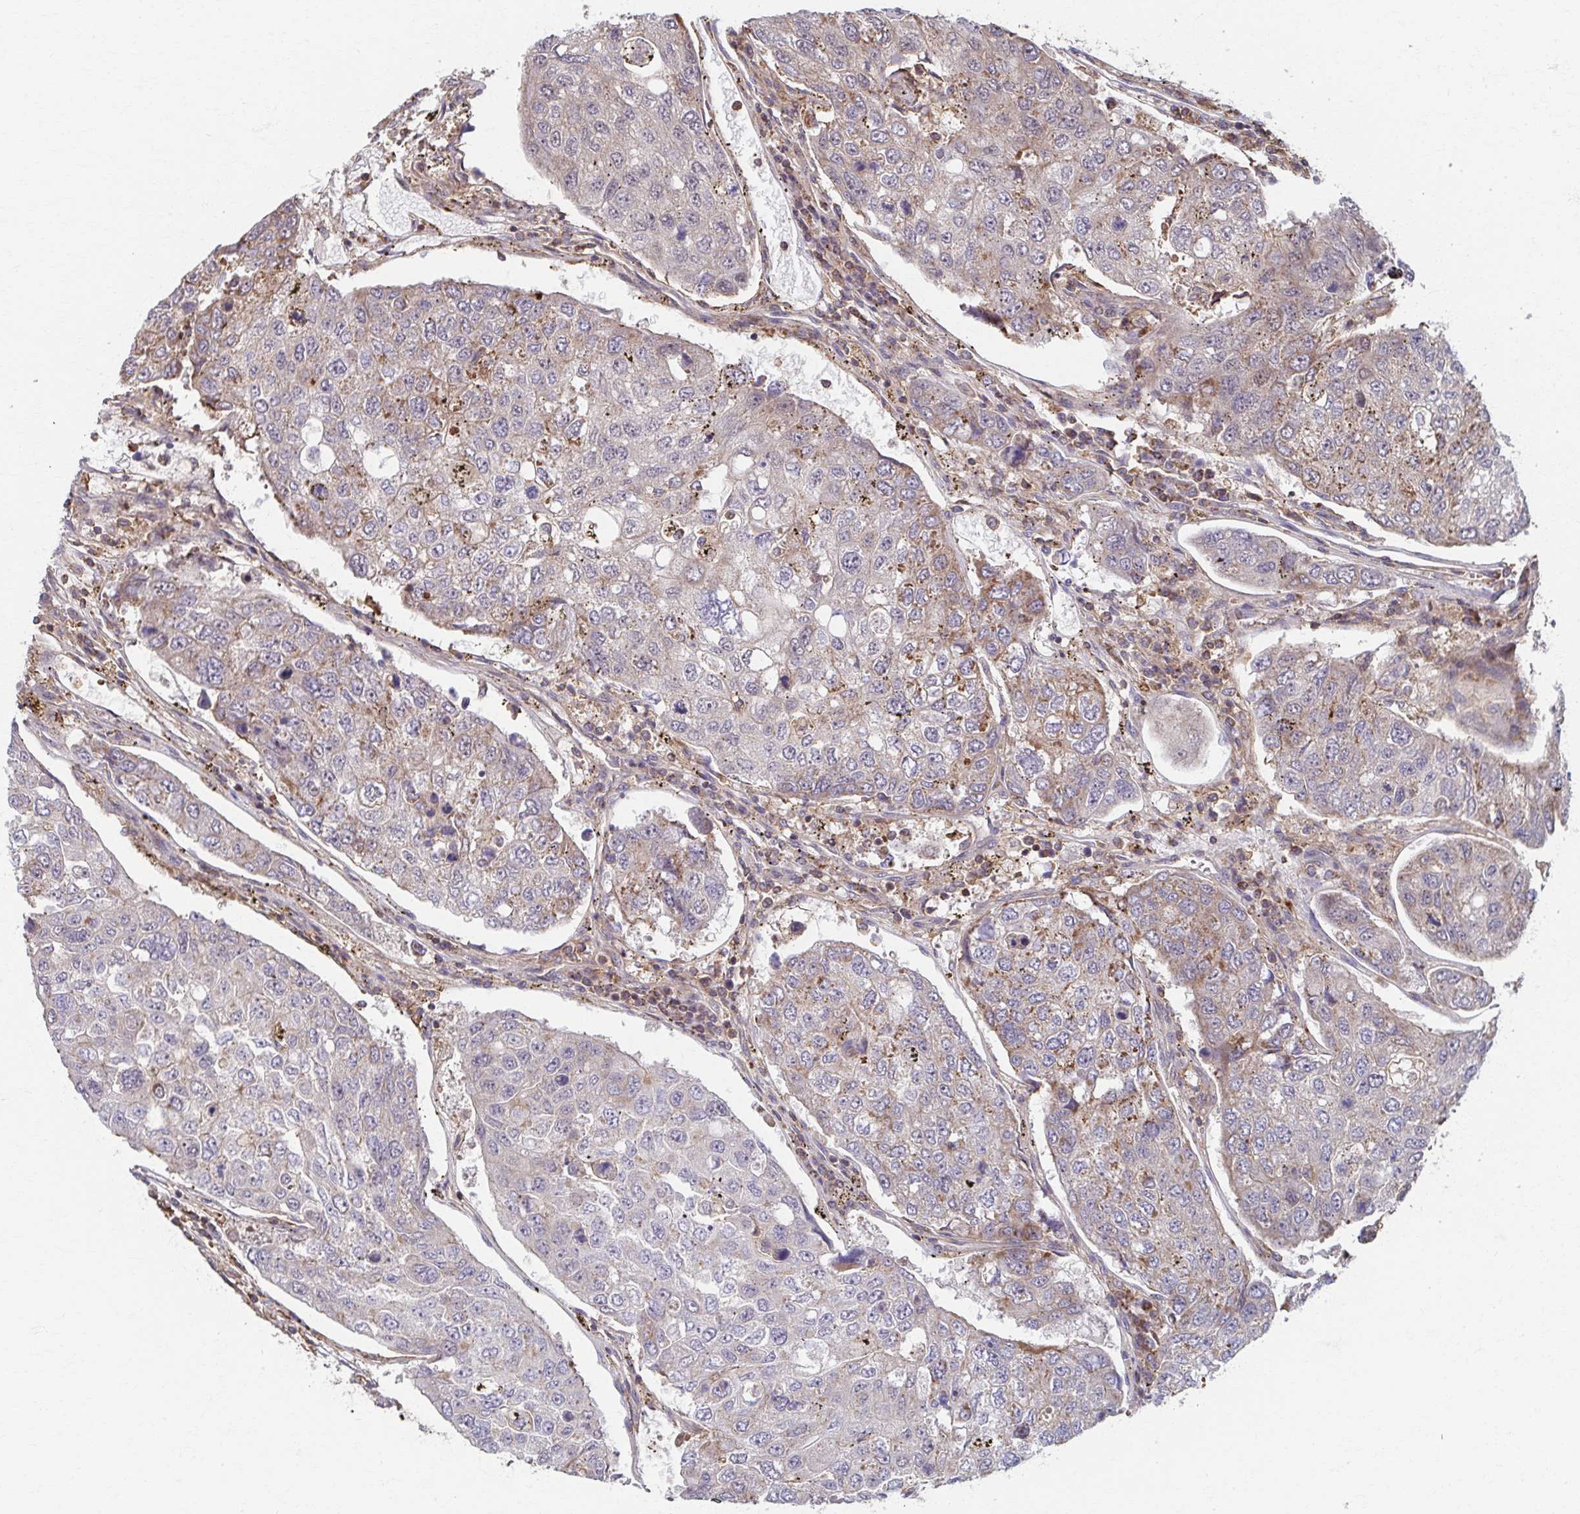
{"staining": {"intensity": "negative", "quantity": "none", "location": "none"}, "tissue": "urothelial cancer", "cell_type": "Tumor cells", "image_type": "cancer", "snomed": [{"axis": "morphology", "description": "Urothelial carcinoma, High grade"}, {"axis": "topography", "description": "Lymph node"}, {"axis": "topography", "description": "Urinary bladder"}], "caption": "This micrograph is of high-grade urothelial carcinoma stained with immunohistochemistry to label a protein in brown with the nuclei are counter-stained blue. There is no staining in tumor cells. (Brightfield microscopy of DAB immunohistochemistry (IHC) at high magnification).", "gene": "KLHL34", "patient": {"sex": "male", "age": 51}}